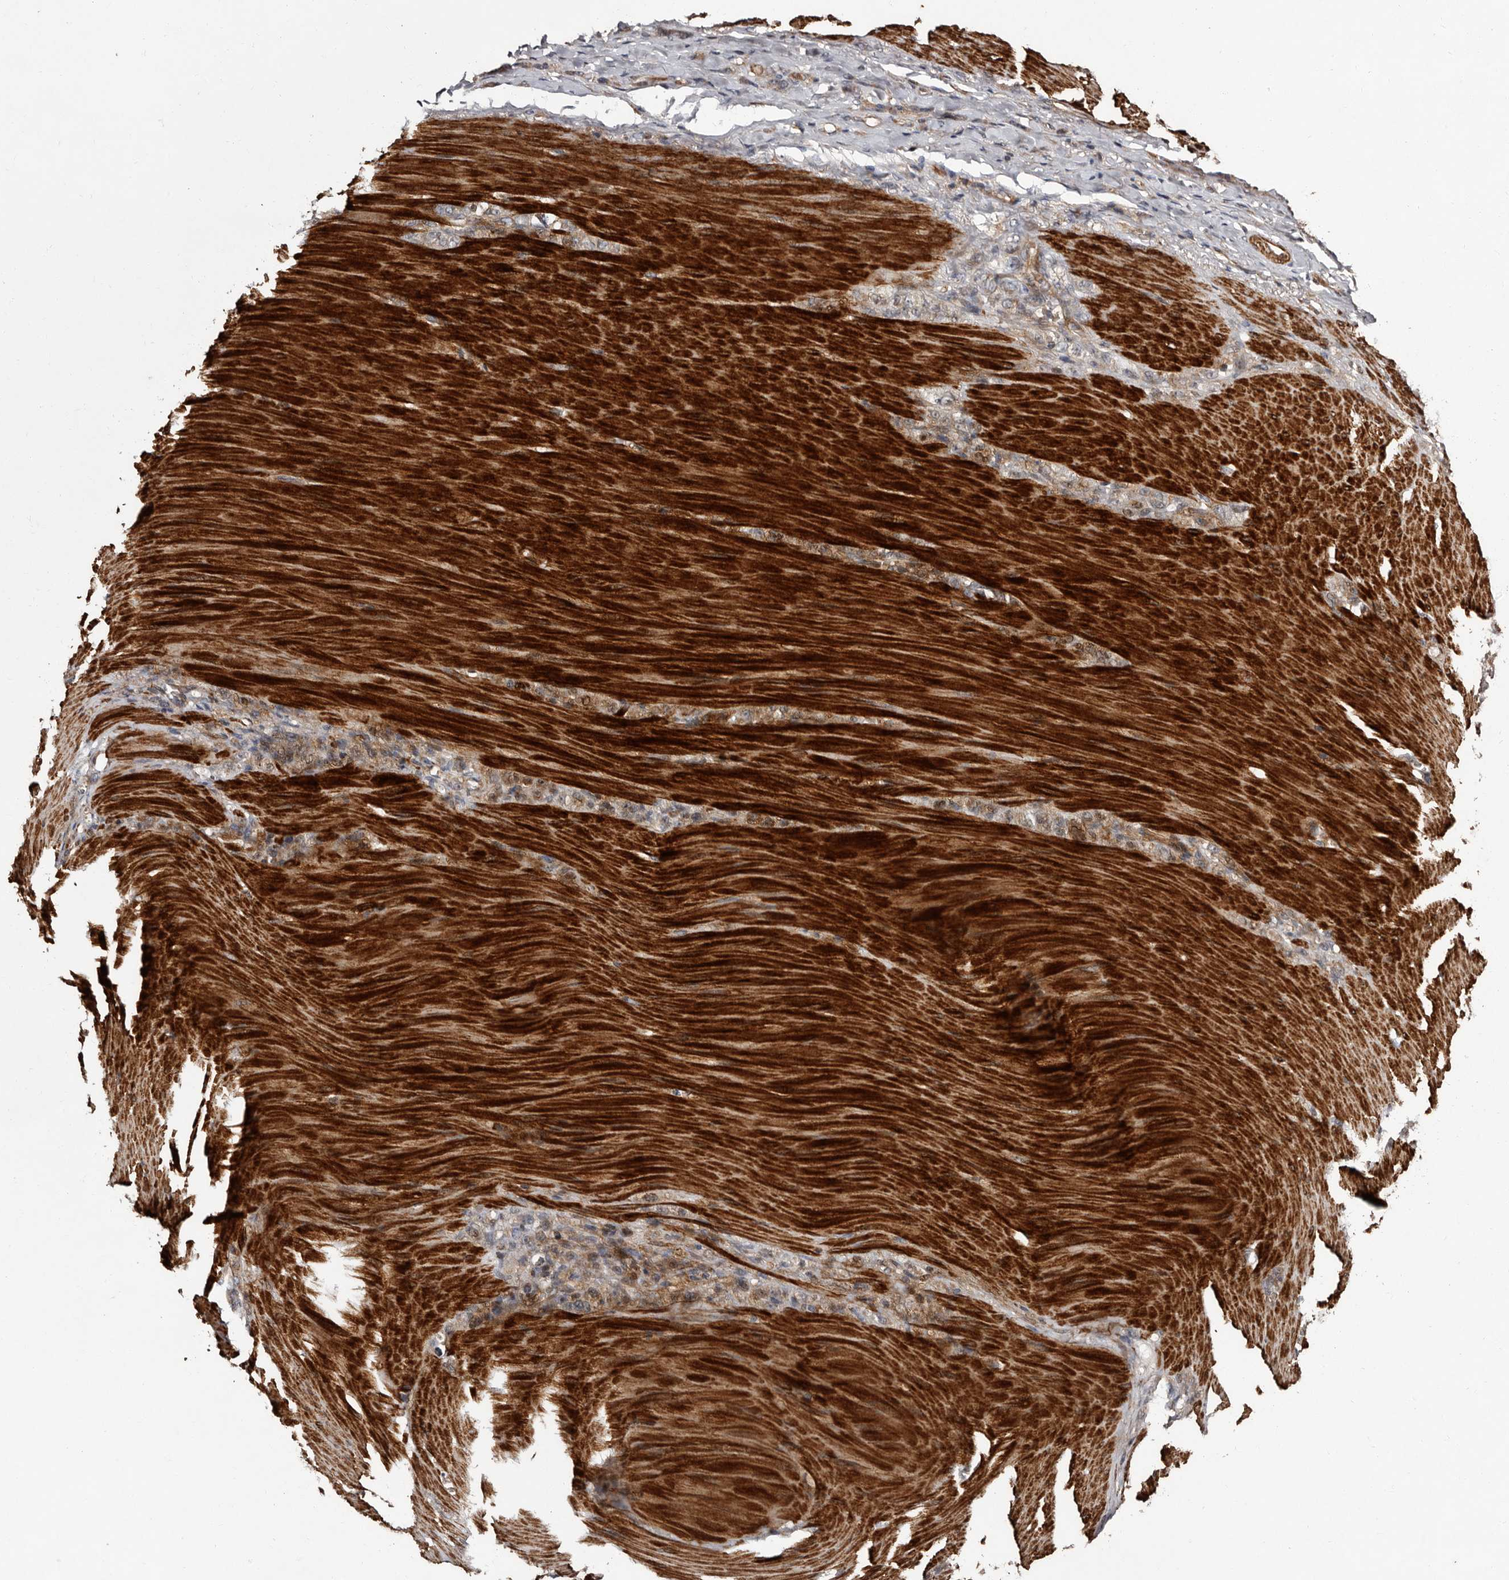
{"staining": {"intensity": "moderate", "quantity": ">75%", "location": "cytoplasmic/membranous"}, "tissue": "stomach cancer", "cell_type": "Tumor cells", "image_type": "cancer", "snomed": [{"axis": "morphology", "description": "Normal tissue, NOS"}, {"axis": "morphology", "description": "Adenocarcinoma, NOS"}, {"axis": "topography", "description": "Stomach"}], "caption": "Immunohistochemical staining of human stomach adenocarcinoma shows medium levels of moderate cytoplasmic/membranous protein staining in about >75% of tumor cells.", "gene": "PRKD3", "patient": {"sex": "male", "age": 82}}